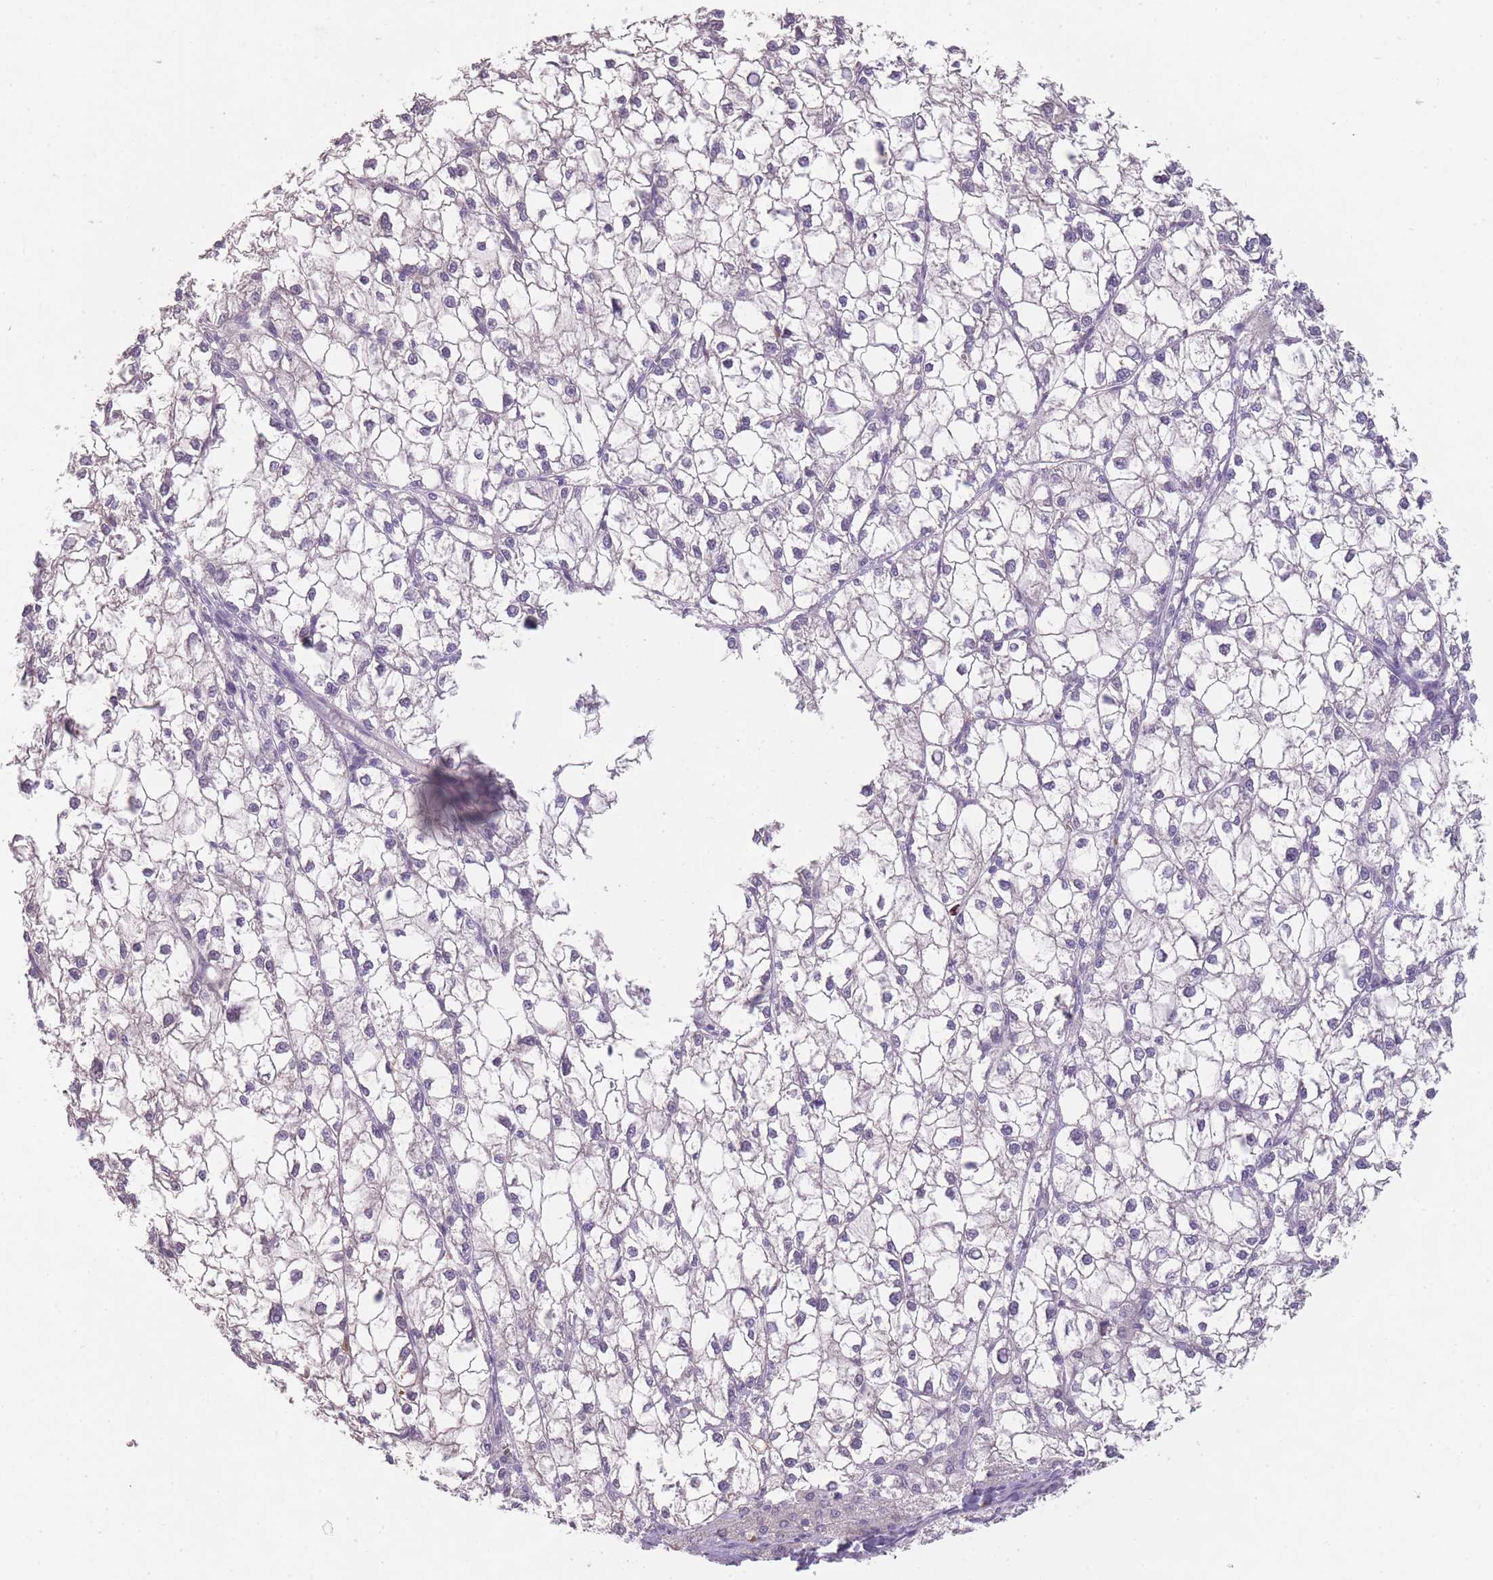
{"staining": {"intensity": "negative", "quantity": "none", "location": "none"}, "tissue": "liver cancer", "cell_type": "Tumor cells", "image_type": "cancer", "snomed": [{"axis": "morphology", "description": "Carcinoma, Hepatocellular, NOS"}, {"axis": "topography", "description": "Liver"}], "caption": "Photomicrograph shows no protein positivity in tumor cells of liver hepatocellular carcinoma tissue. (DAB immunohistochemistry with hematoxylin counter stain).", "gene": "CR1L", "patient": {"sex": "female", "age": 43}}